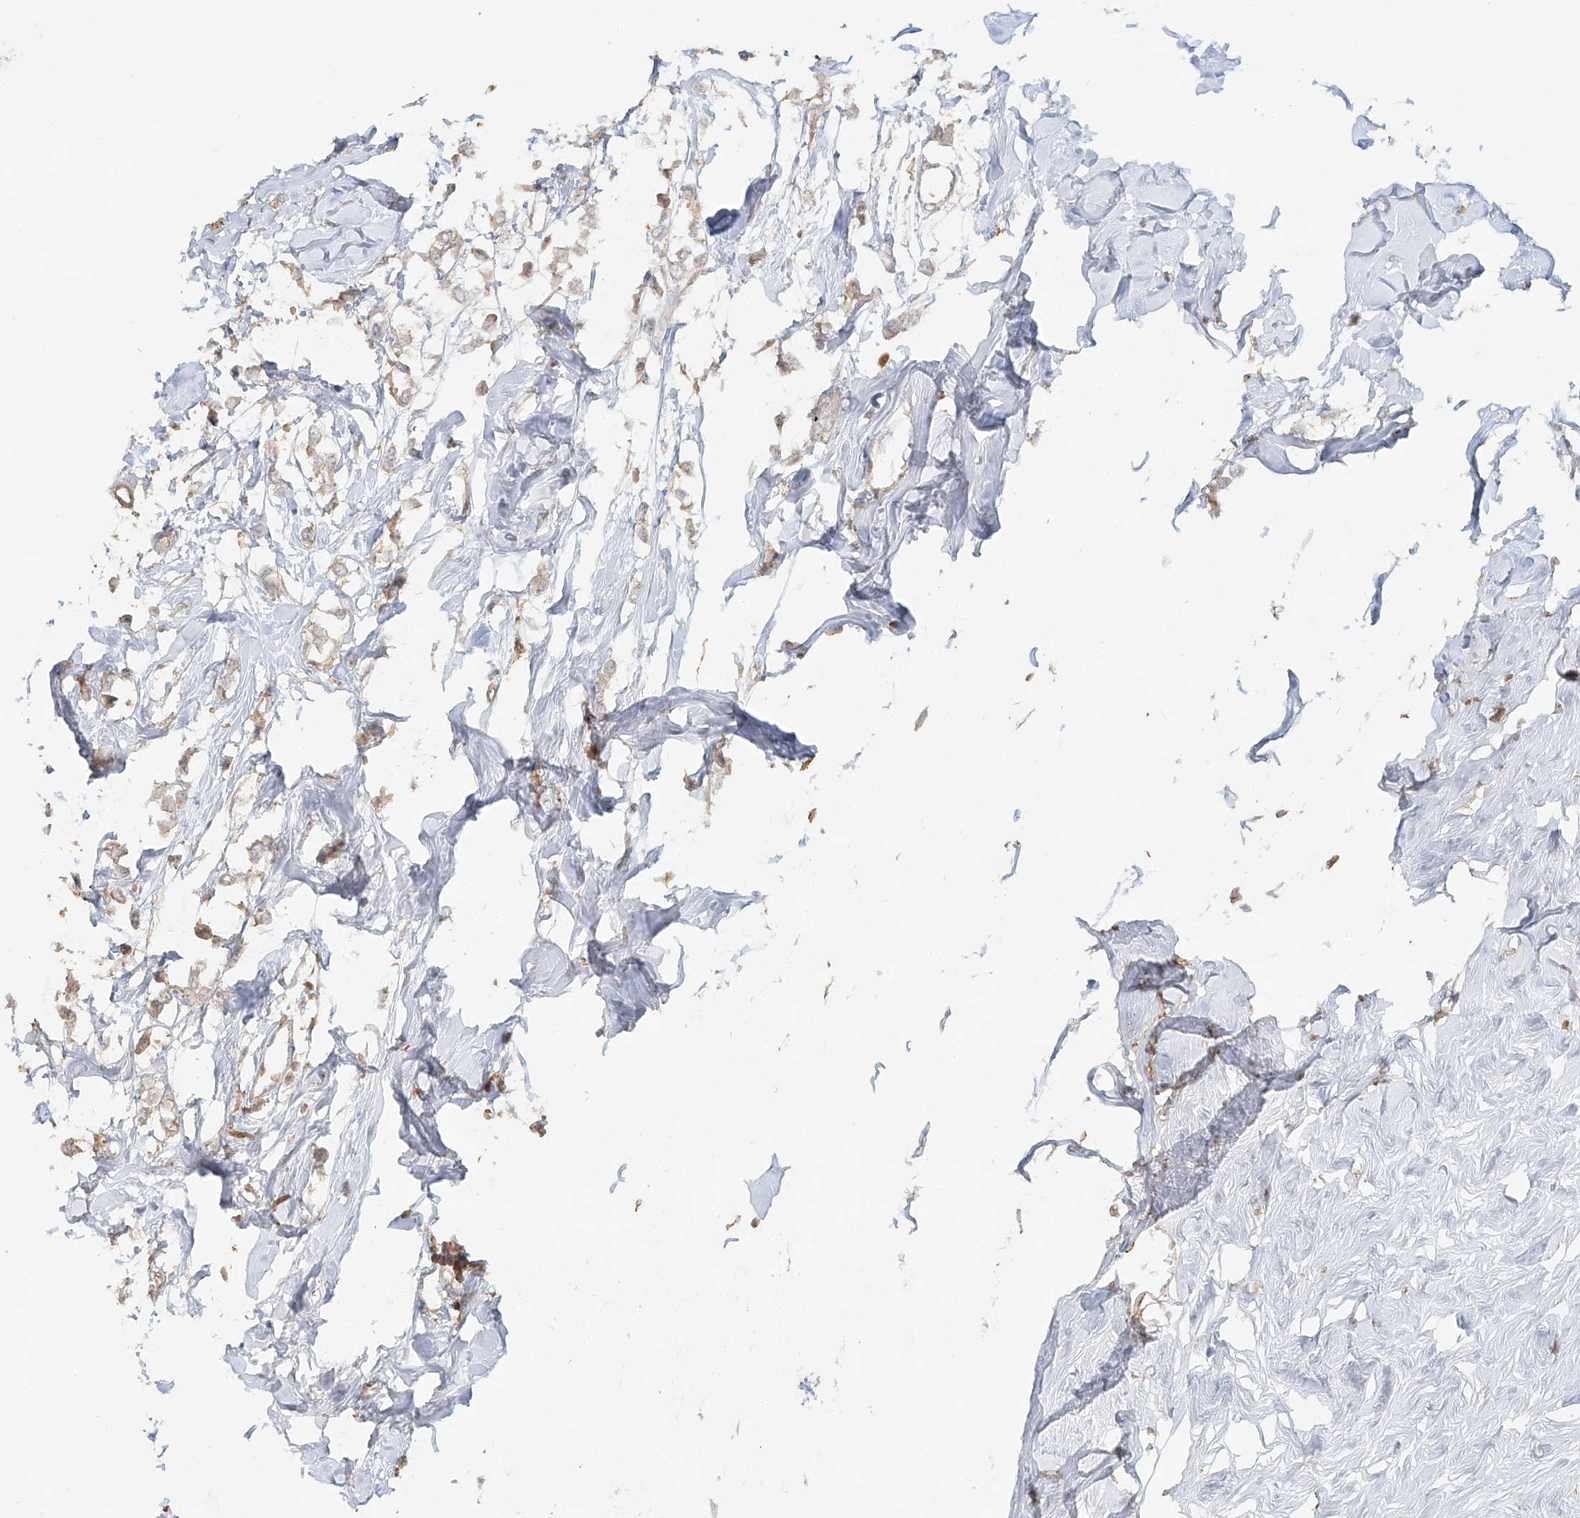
{"staining": {"intensity": "negative", "quantity": "none", "location": "none"}, "tissue": "breast cancer", "cell_type": "Tumor cells", "image_type": "cancer", "snomed": [{"axis": "morphology", "description": "Lobular carcinoma"}, {"axis": "topography", "description": "Breast"}], "caption": "Immunohistochemical staining of human breast cancer (lobular carcinoma) demonstrates no significant positivity in tumor cells.", "gene": "NPHS1", "patient": {"sex": "female", "age": 51}}